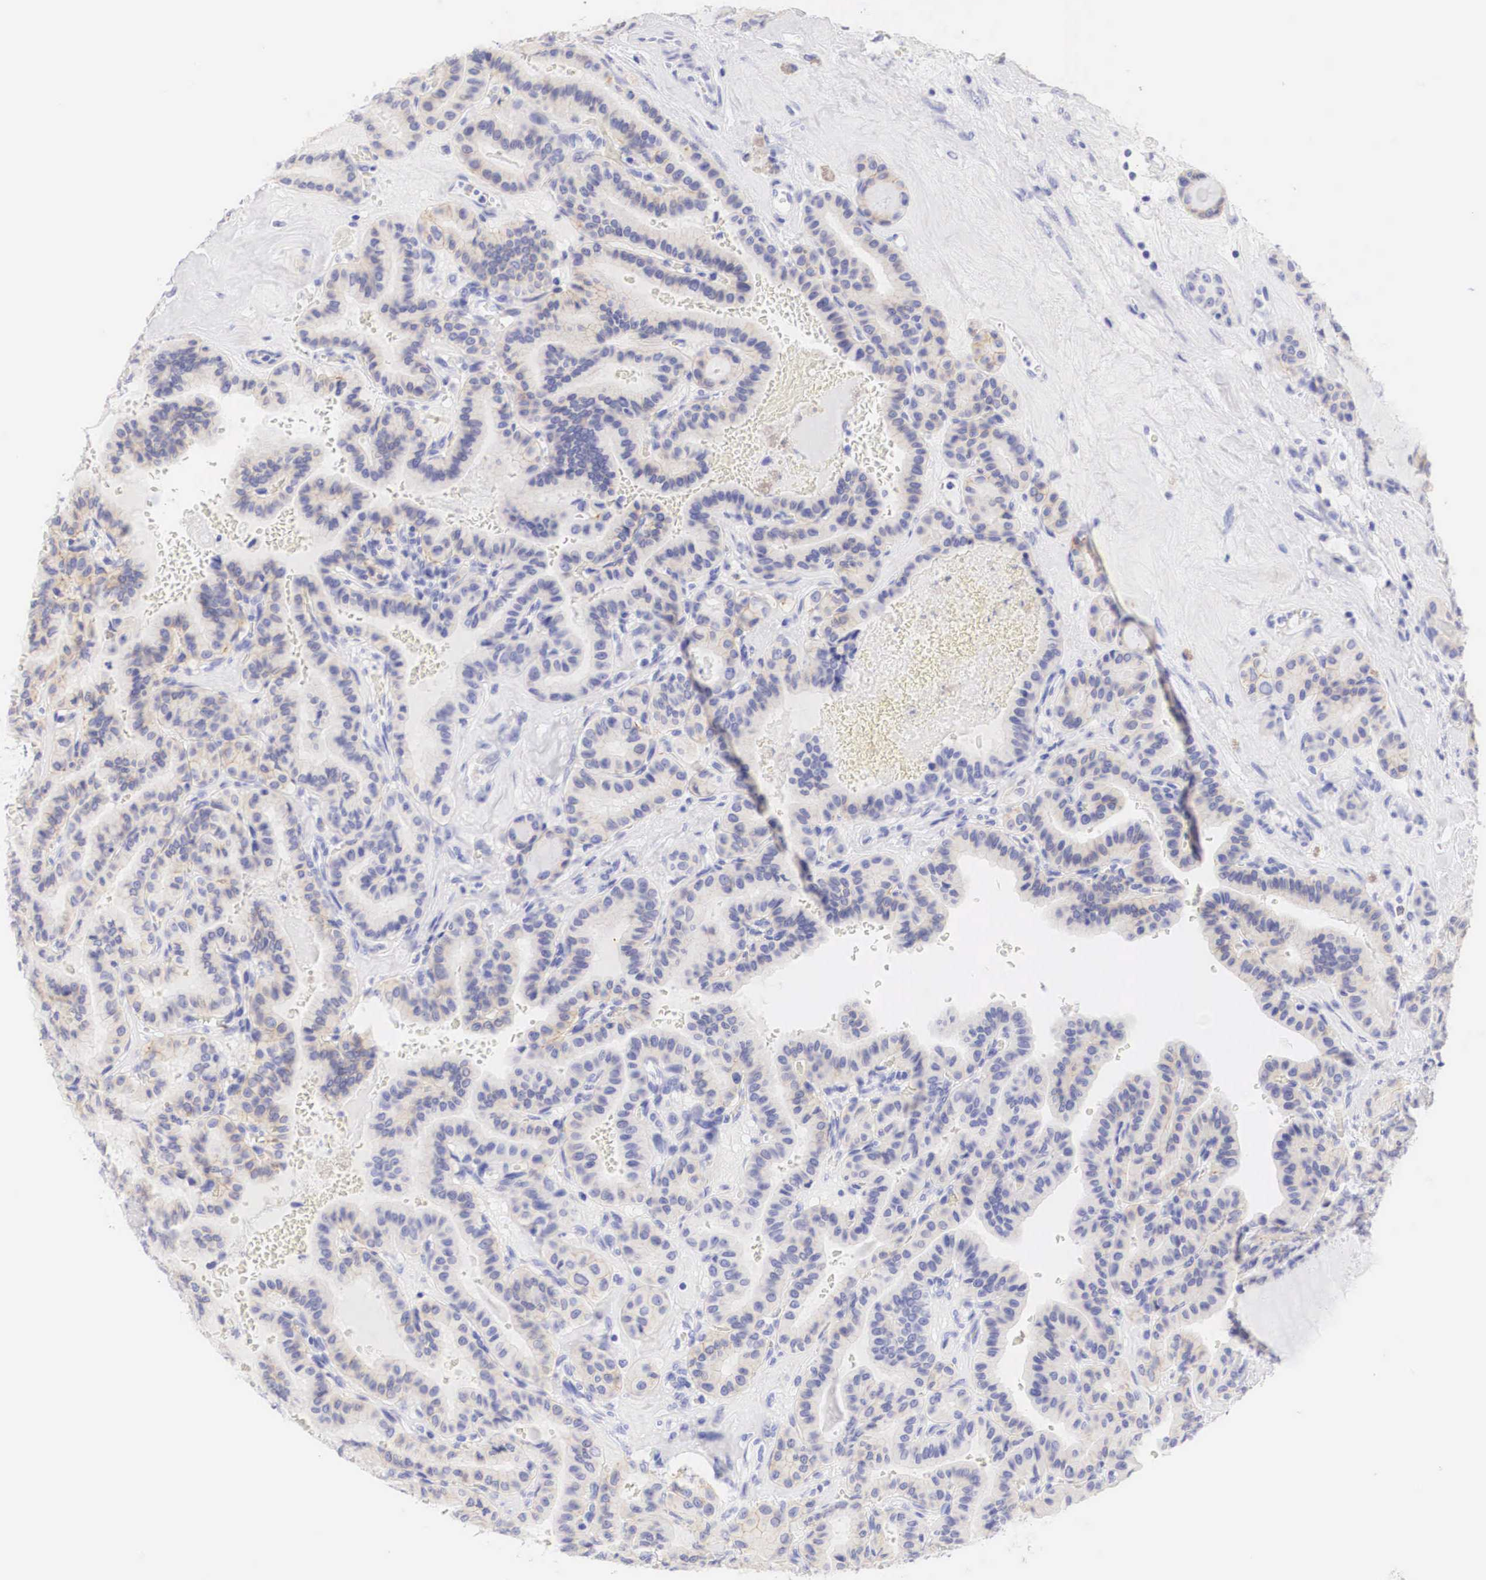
{"staining": {"intensity": "weak", "quantity": "<25%", "location": "cytoplasmic/membranous"}, "tissue": "thyroid cancer", "cell_type": "Tumor cells", "image_type": "cancer", "snomed": [{"axis": "morphology", "description": "Papillary adenocarcinoma, NOS"}, {"axis": "topography", "description": "Thyroid gland"}], "caption": "High power microscopy image of an immunohistochemistry photomicrograph of papillary adenocarcinoma (thyroid), revealing no significant staining in tumor cells.", "gene": "ERBB2", "patient": {"sex": "male", "age": 87}}